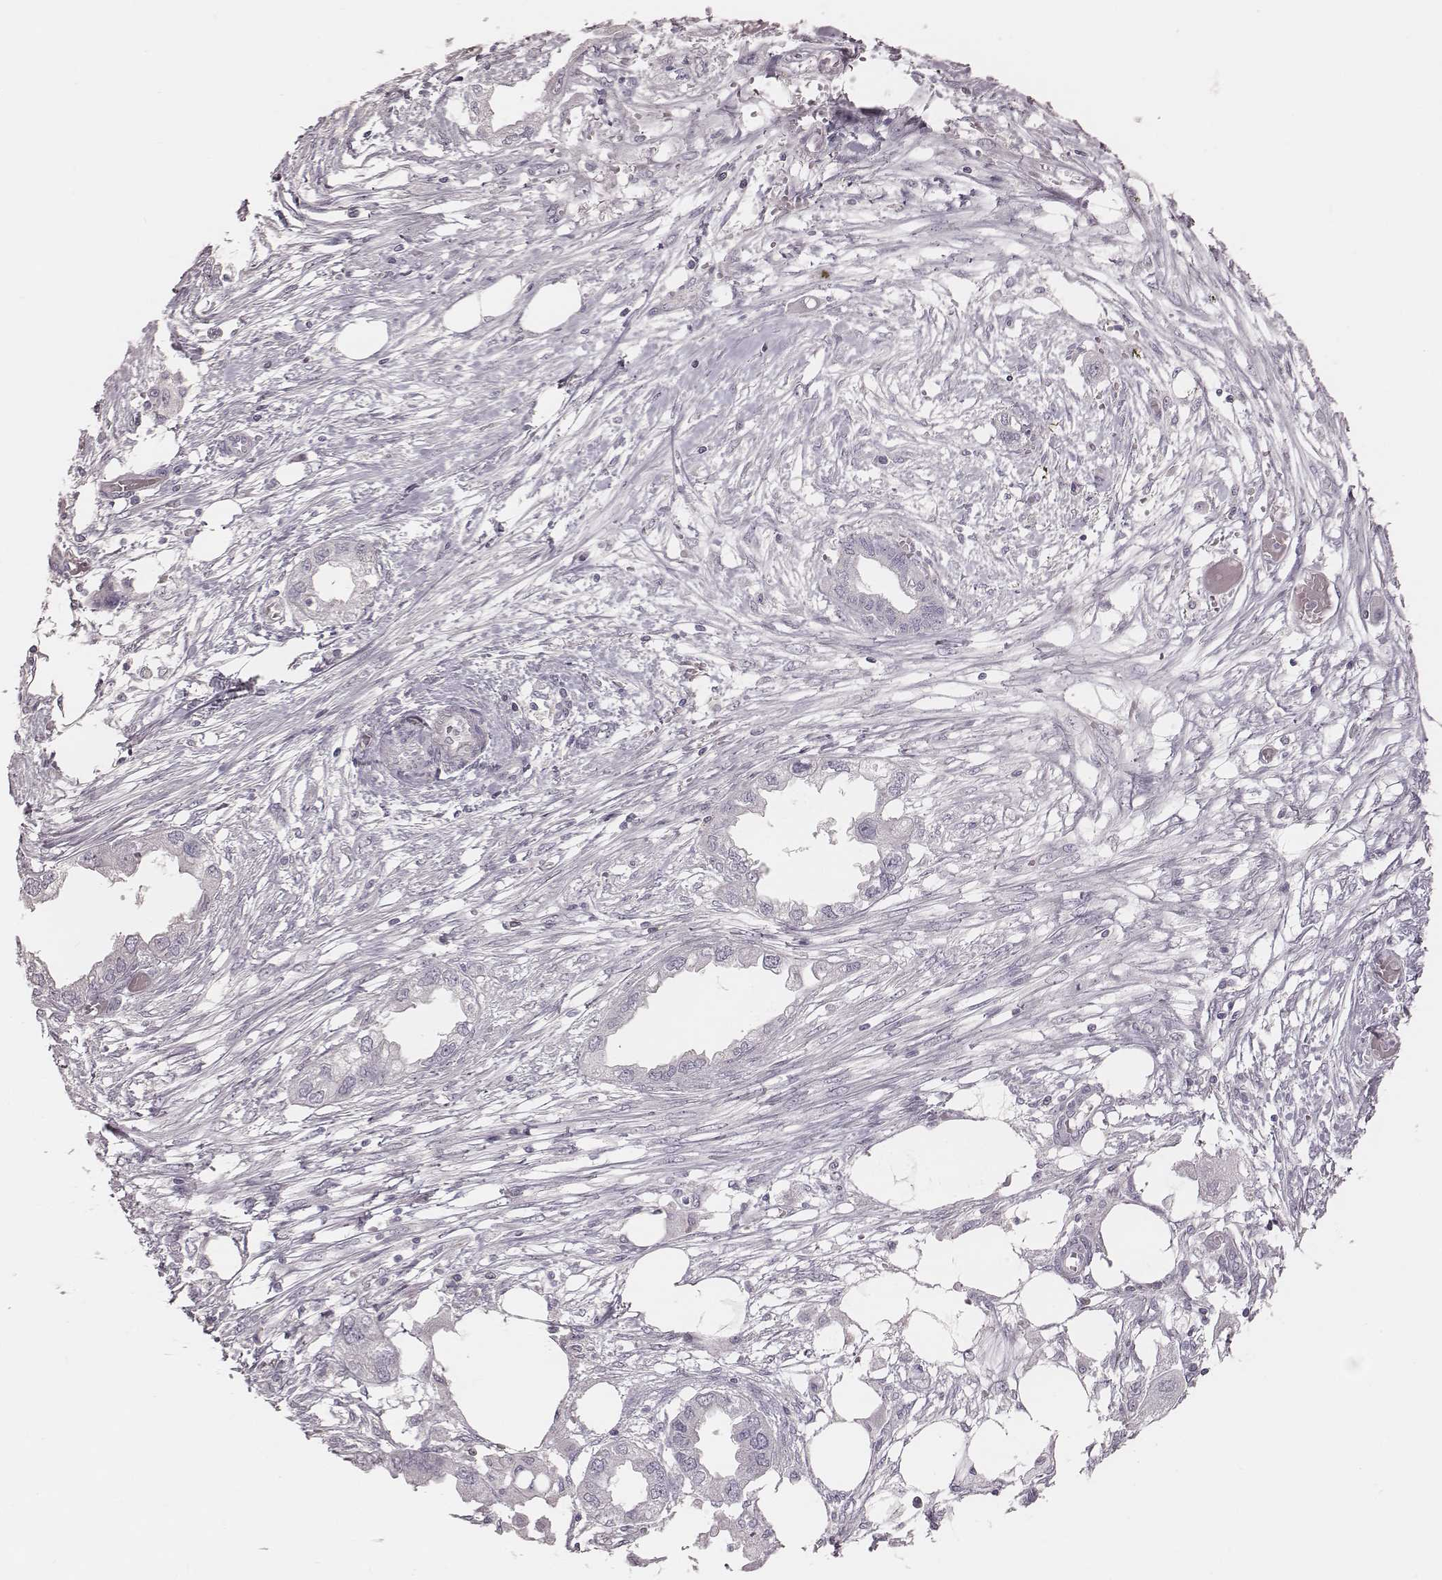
{"staining": {"intensity": "negative", "quantity": "none", "location": "none"}, "tissue": "endometrial cancer", "cell_type": "Tumor cells", "image_type": "cancer", "snomed": [{"axis": "morphology", "description": "Adenocarcinoma, NOS"}, {"axis": "morphology", "description": "Adenocarcinoma, metastatic, NOS"}, {"axis": "topography", "description": "Adipose tissue"}, {"axis": "topography", "description": "Endometrium"}], "caption": "Immunohistochemical staining of endometrial cancer (metastatic adenocarcinoma) displays no significant staining in tumor cells.", "gene": "PDCD1", "patient": {"sex": "female", "age": 67}}